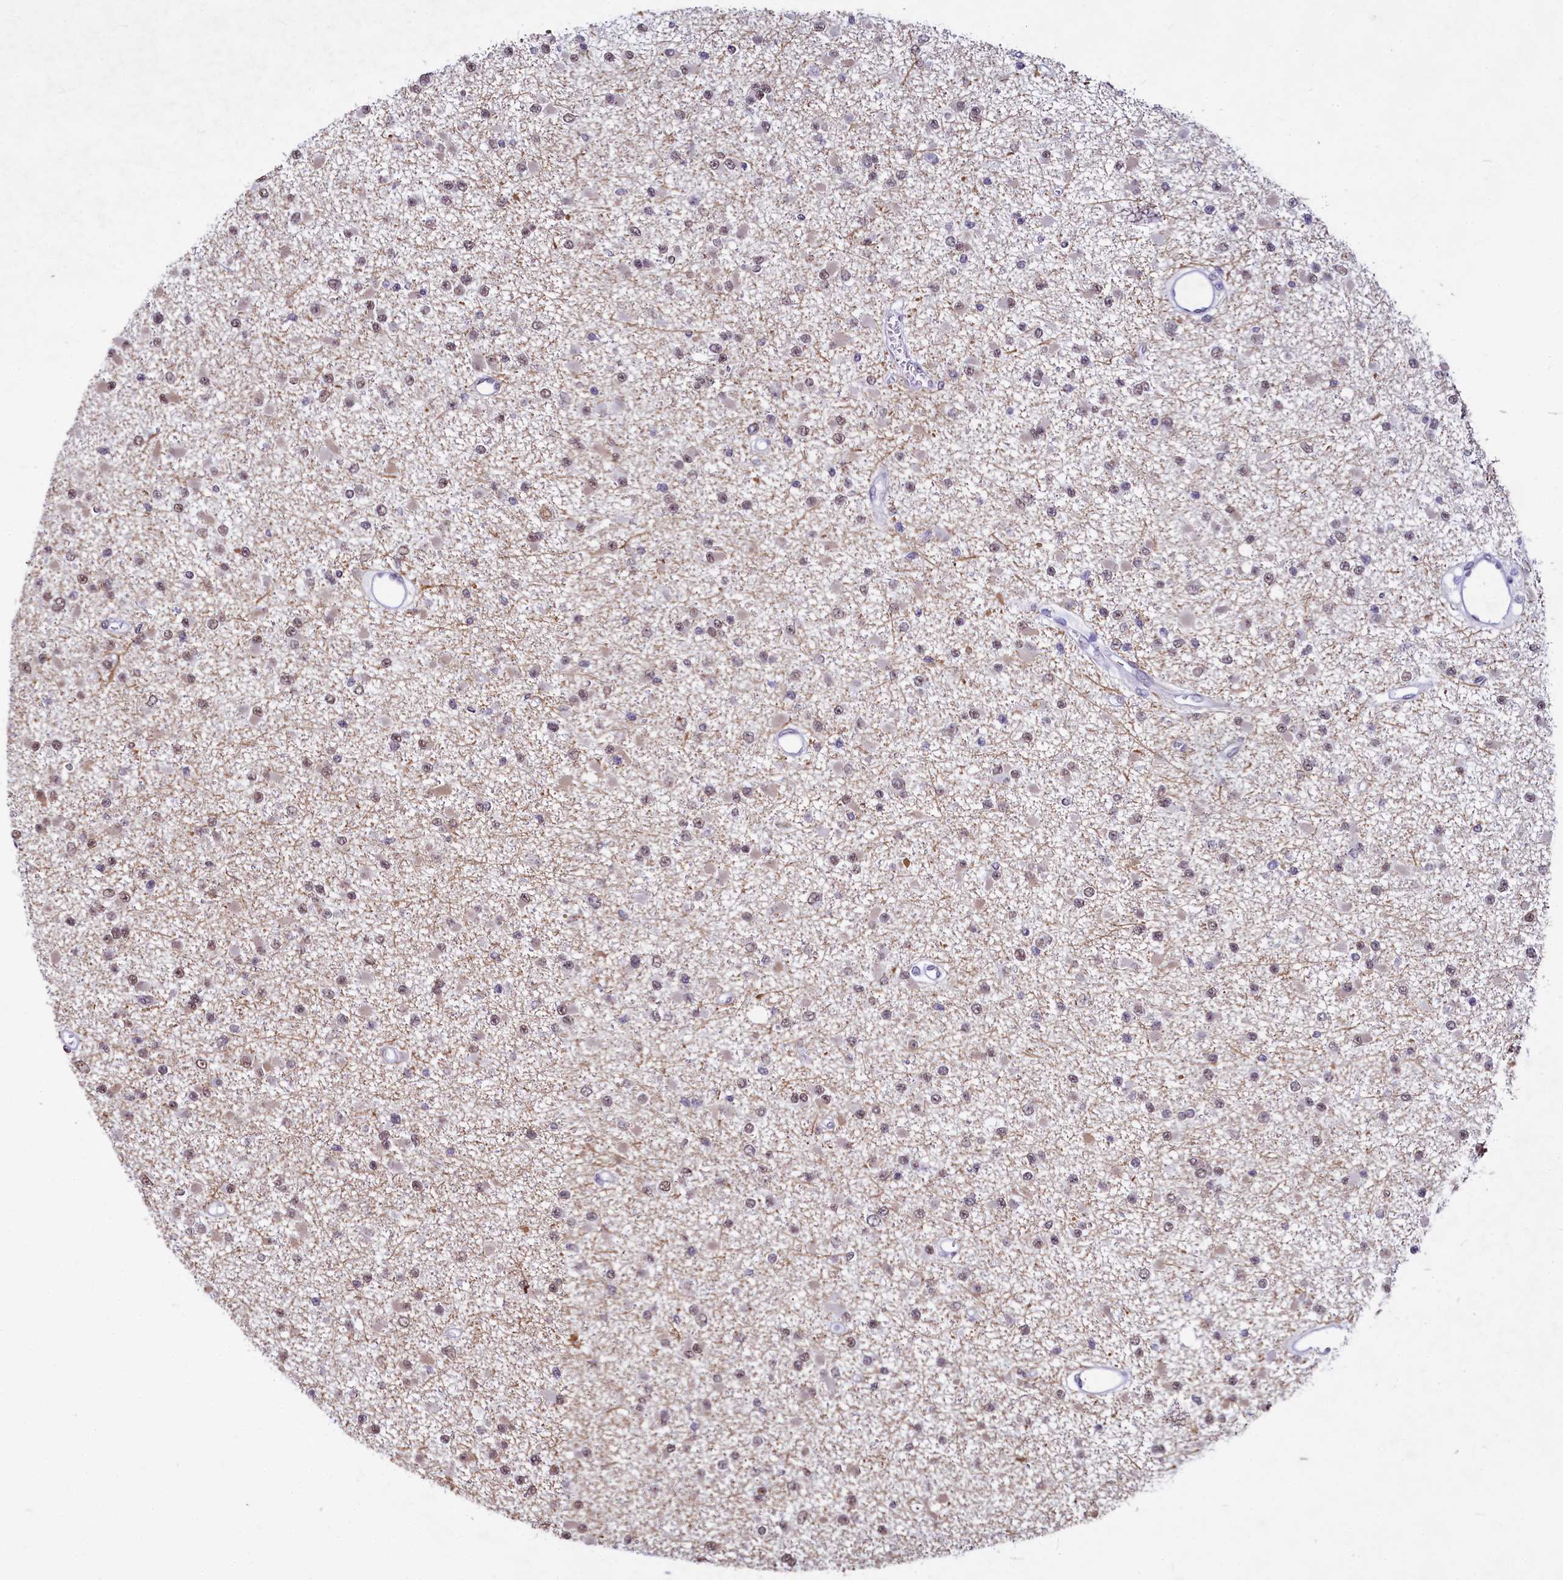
{"staining": {"intensity": "negative", "quantity": "none", "location": "none"}, "tissue": "glioma", "cell_type": "Tumor cells", "image_type": "cancer", "snomed": [{"axis": "morphology", "description": "Glioma, malignant, Low grade"}, {"axis": "topography", "description": "Brain"}], "caption": "IHC photomicrograph of neoplastic tissue: human malignant glioma (low-grade) stained with DAB (3,3'-diaminobenzidine) exhibits no significant protein staining in tumor cells.", "gene": "PARPBP", "patient": {"sex": "female", "age": 22}}